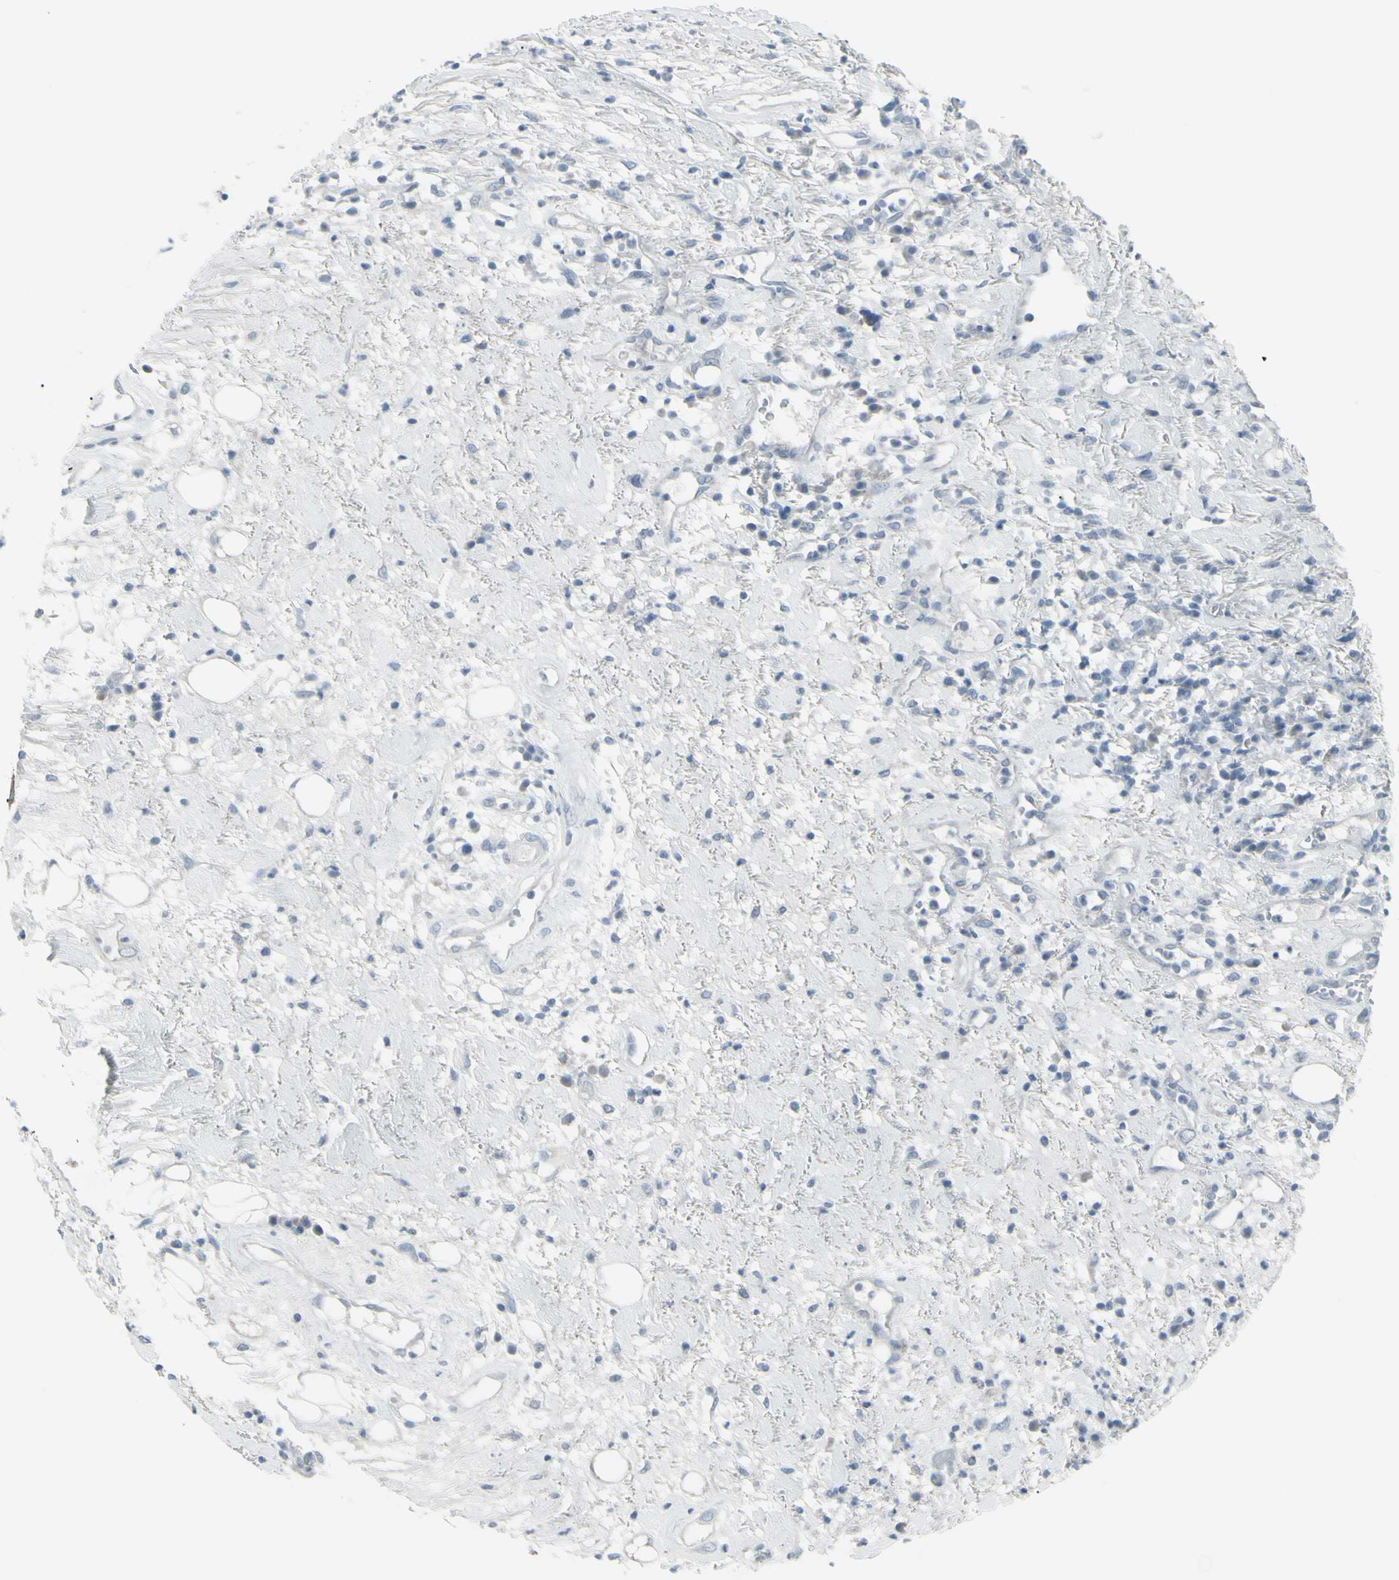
{"staining": {"intensity": "negative", "quantity": "none", "location": "none"}, "tissue": "head and neck cancer", "cell_type": "Tumor cells", "image_type": "cancer", "snomed": [{"axis": "morphology", "description": "Squamous cell carcinoma, NOS"}, {"axis": "topography", "description": "Head-Neck"}], "caption": "Head and neck cancer was stained to show a protein in brown. There is no significant staining in tumor cells.", "gene": "RAB3A", "patient": {"sex": "male", "age": 62}}